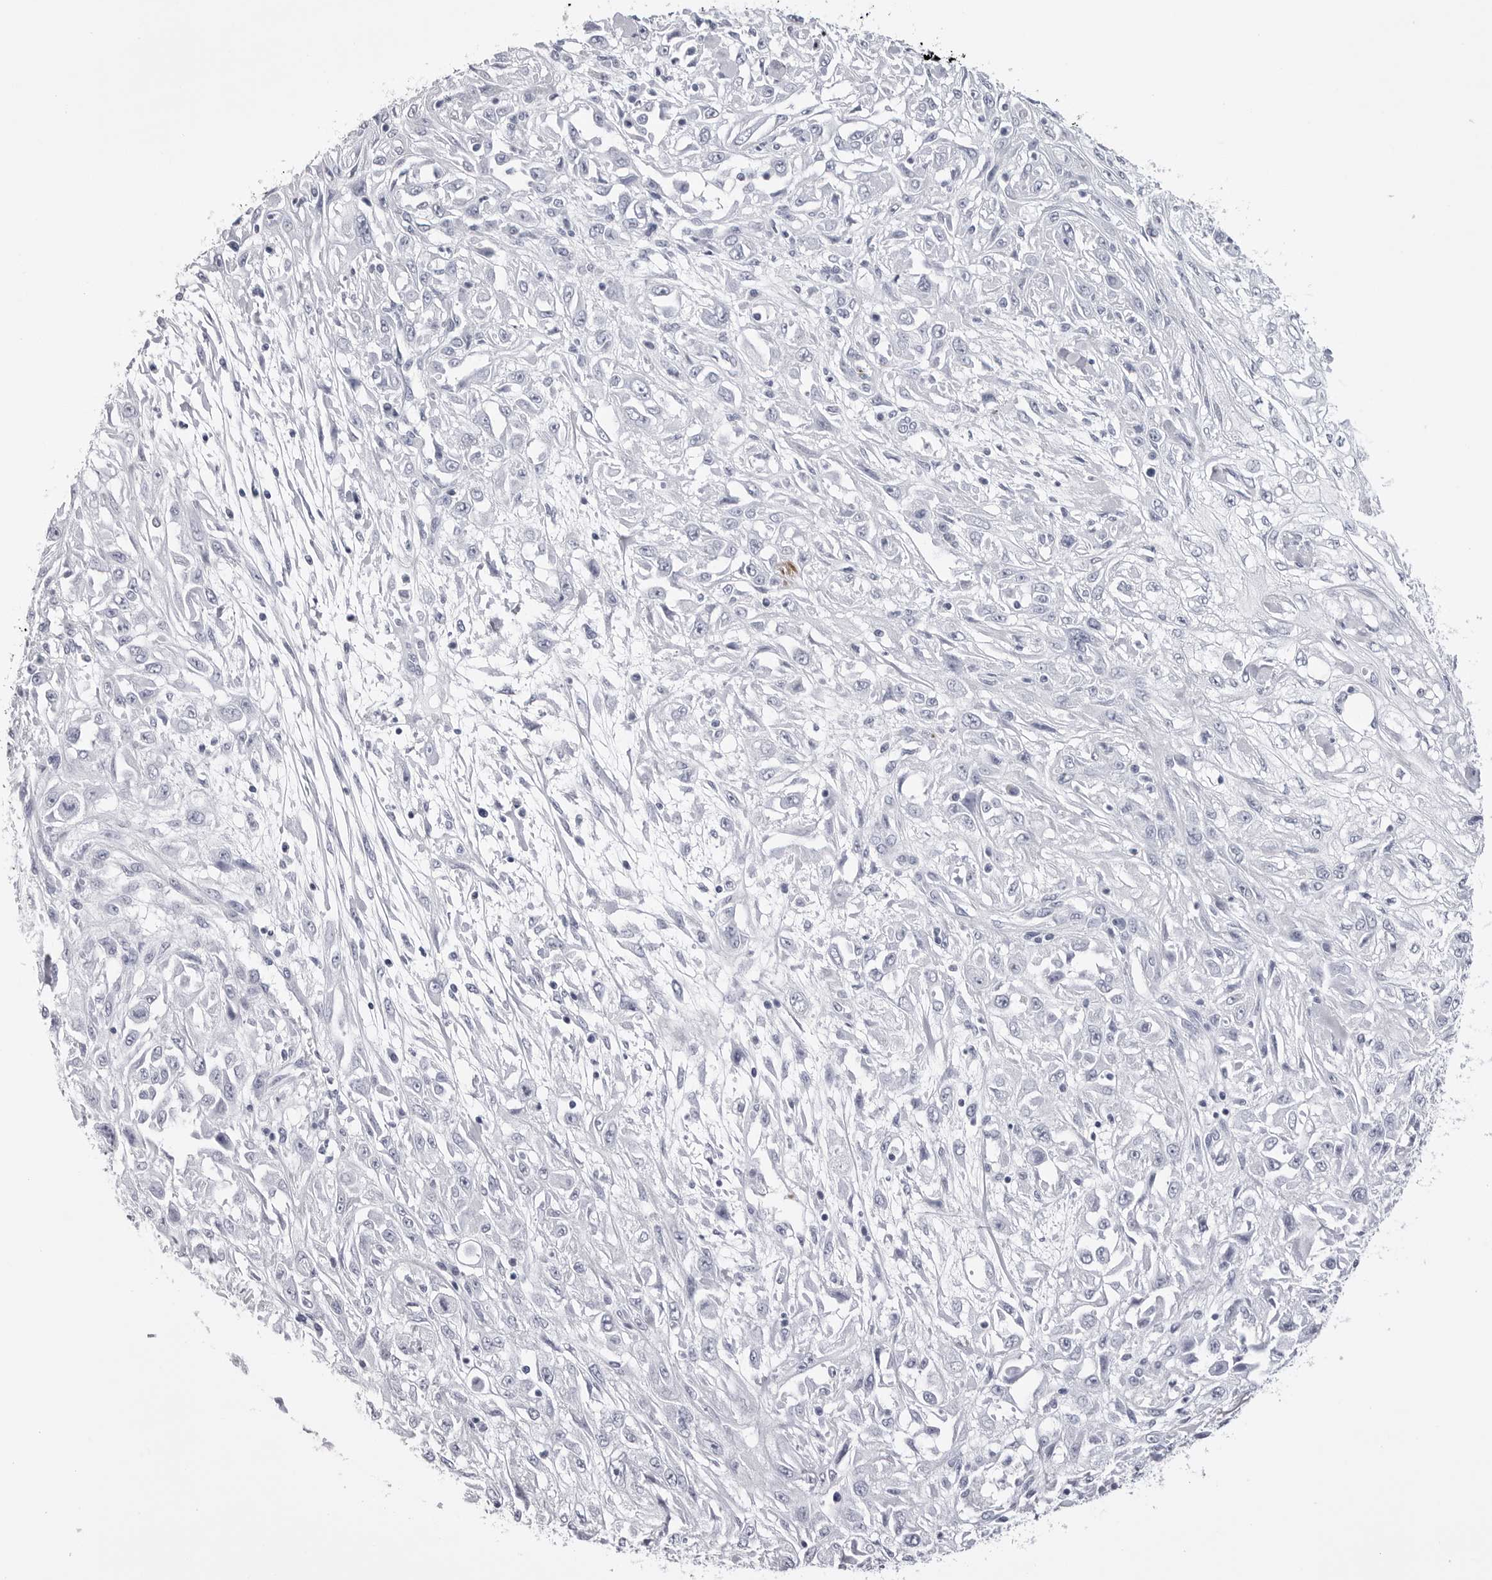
{"staining": {"intensity": "negative", "quantity": "none", "location": "none"}, "tissue": "skin cancer", "cell_type": "Tumor cells", "image_type": "cancer", "snomed": [{"axis": "morphology", "description": "Squamous cell carcinoma, NOS"}, {"axis": "morphology", "description": "Squamous cell carcinoma, metastatic, NOS"}, {"axis": "topography", "description": "Skin"}, {"axis": "topography", "description": "Lymph node"}], "caption": "Tumor cells are negative for protein expression in human metastatic squamous cell carcinoma (skin).", "gene": "COL26A1", "patient": {"sex": "male", "age": 75}}